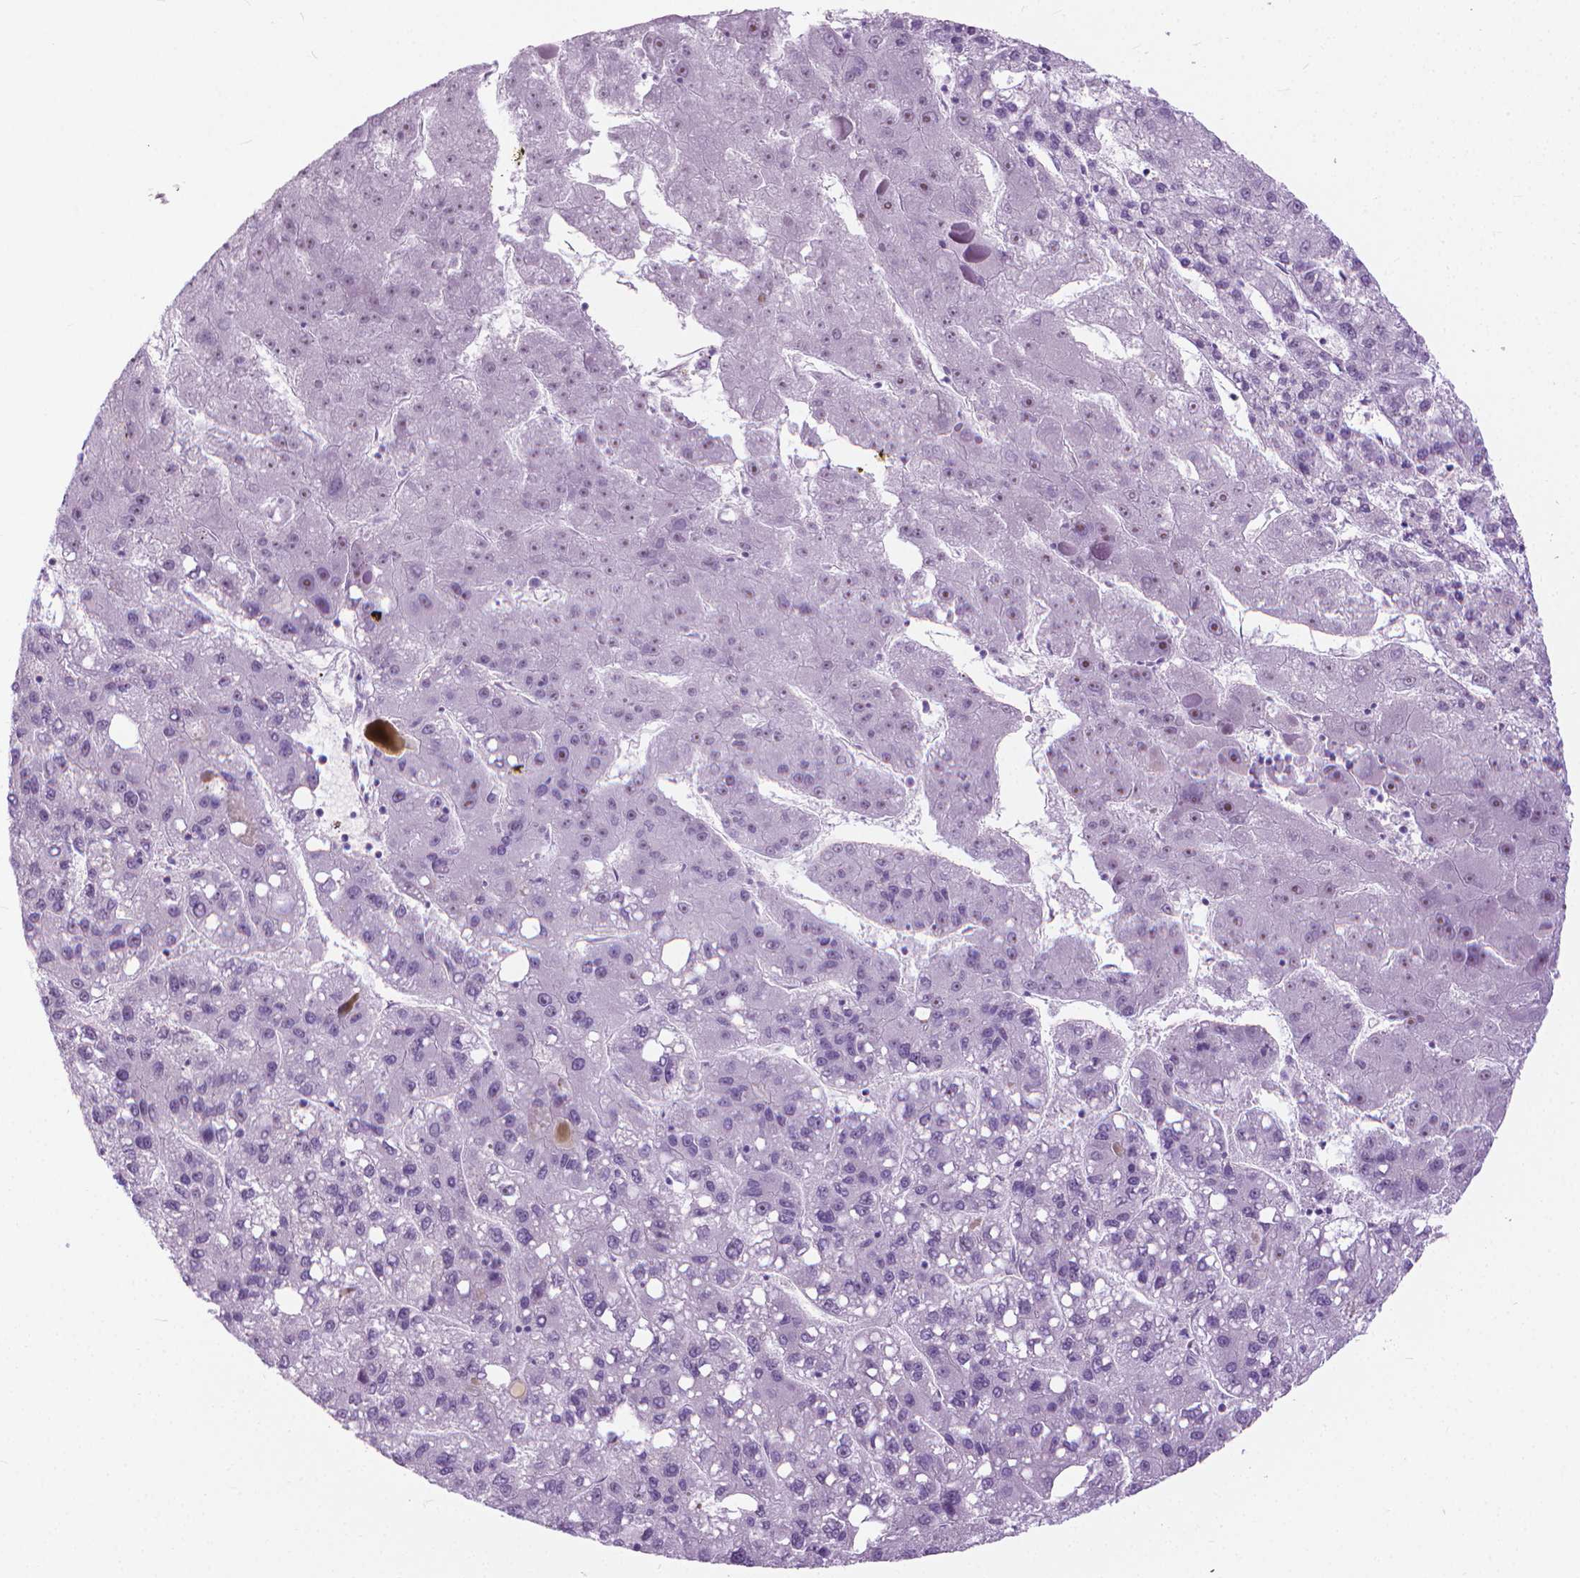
{"staining": {"intensity": "negative", "quantity": "none", "location": "none"}, "tissue": "liver cancer", "cell_type": "Tumor cells", "image_type": "cancer", "snomed": [{"axis": "morphology", "description": "Carcinoma, Hepatocellular, NOS"}, {"axis": "topography", "description": "Liver"}], "caption": "This histopathology image is of liver cancer stained with immunohistochemistry to label a protein in brown with the nuclei are counter-stained blue. There is no expression in tumor cells.", "gene": "HTR2B", "patient": {"sex": "female", "age": 82}}